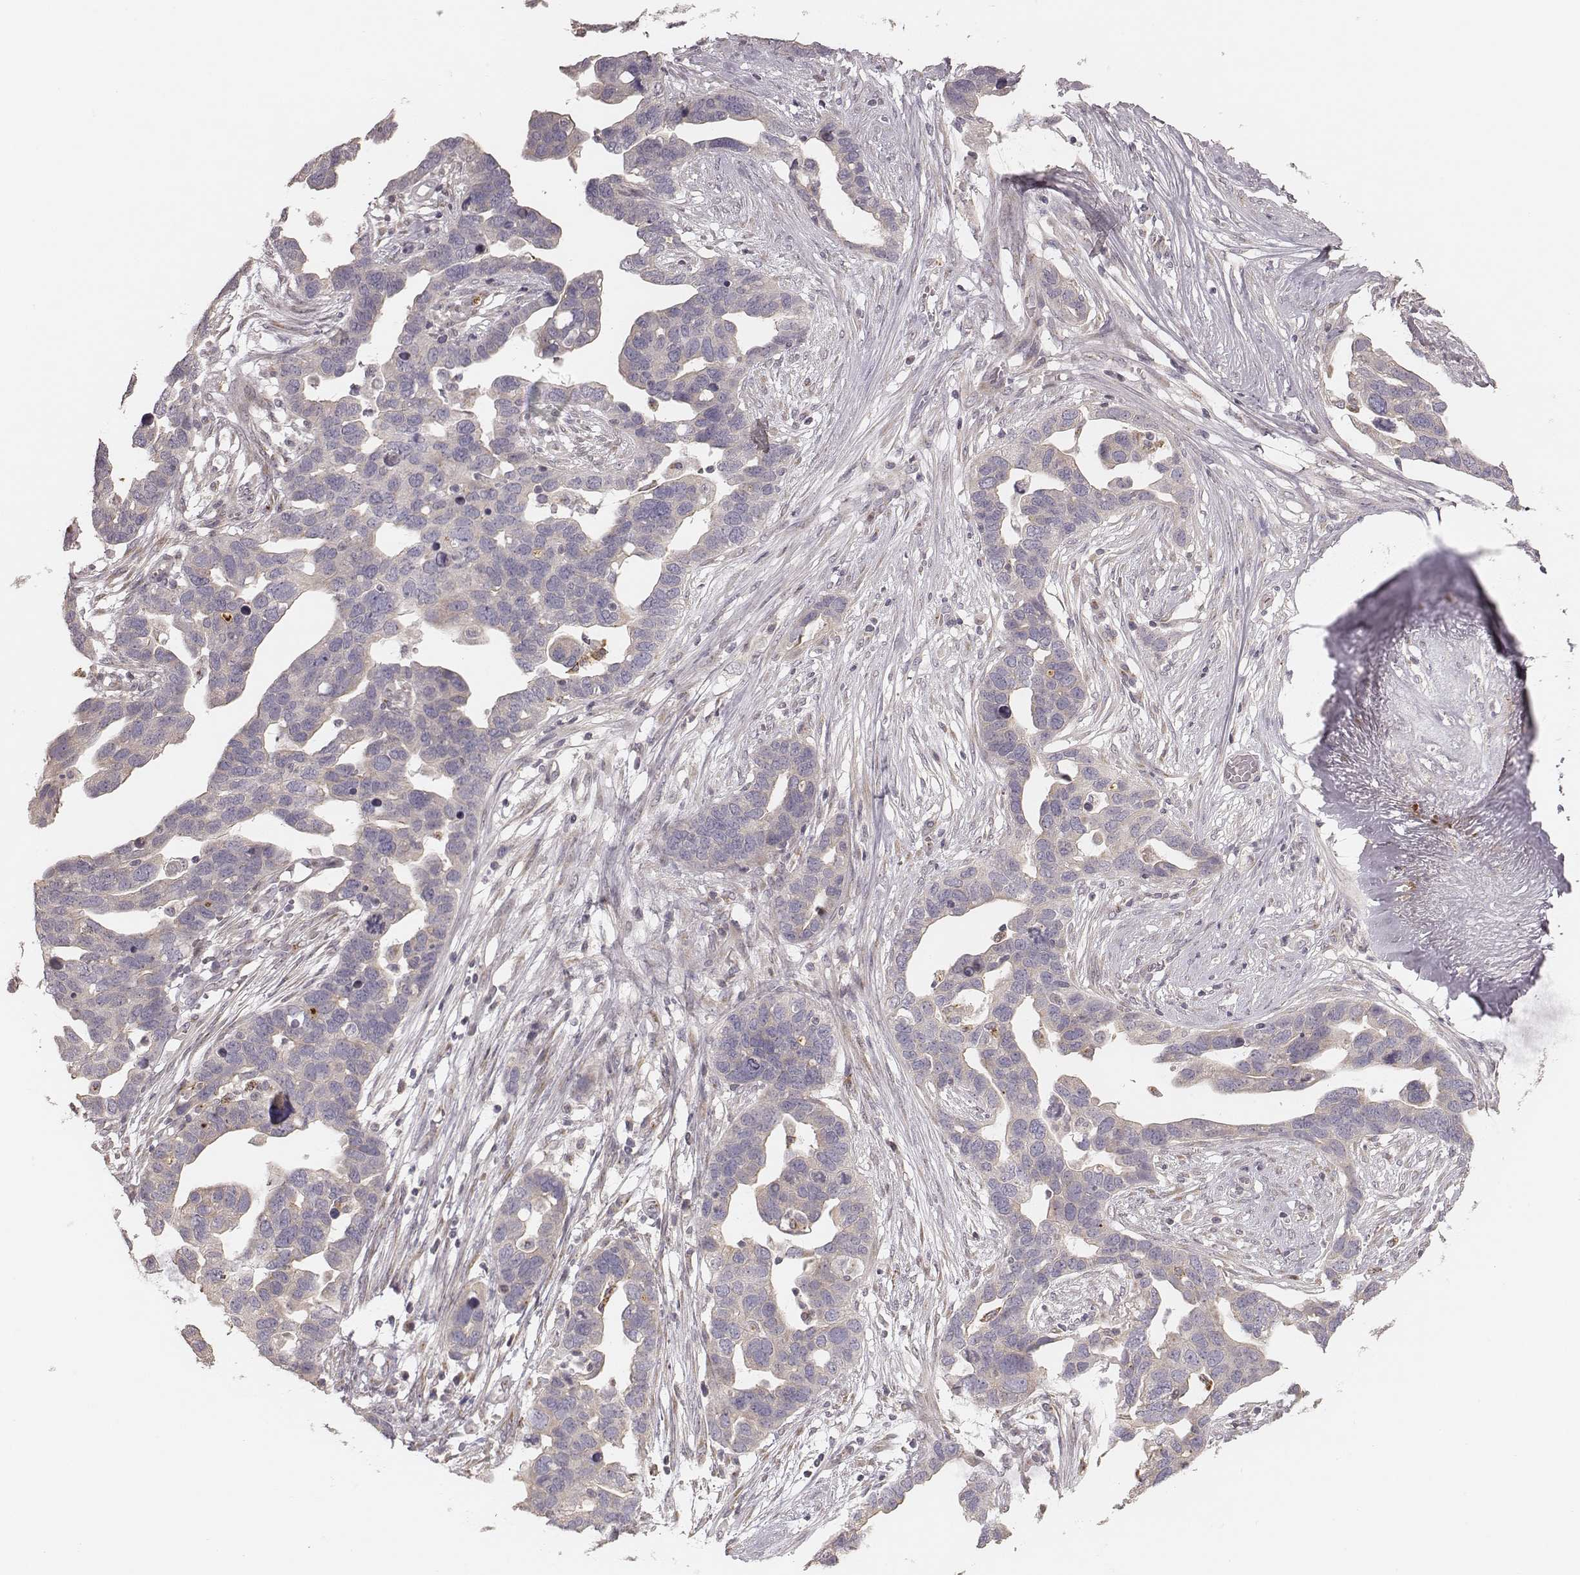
{"staining": {"intensity": "negative", "quantity": "none", "location": "none"}, "tissue": "ovarian cancer", "cell_type": "Tumor cells", "image_type": "cancer", "snomed": [{"axis": "morphology", "description": "Cystadenocarcinoma, serous, NOS"}, {"axis": "topography", "description": "Ovary"}], "caption": "Histopathology image shows no significant protein expression in tumor cells of ovarian cancer (serous cystadenocarcinoma).", "gene": "ABCA7", "patient": {"sex": "female", "age": 54}}